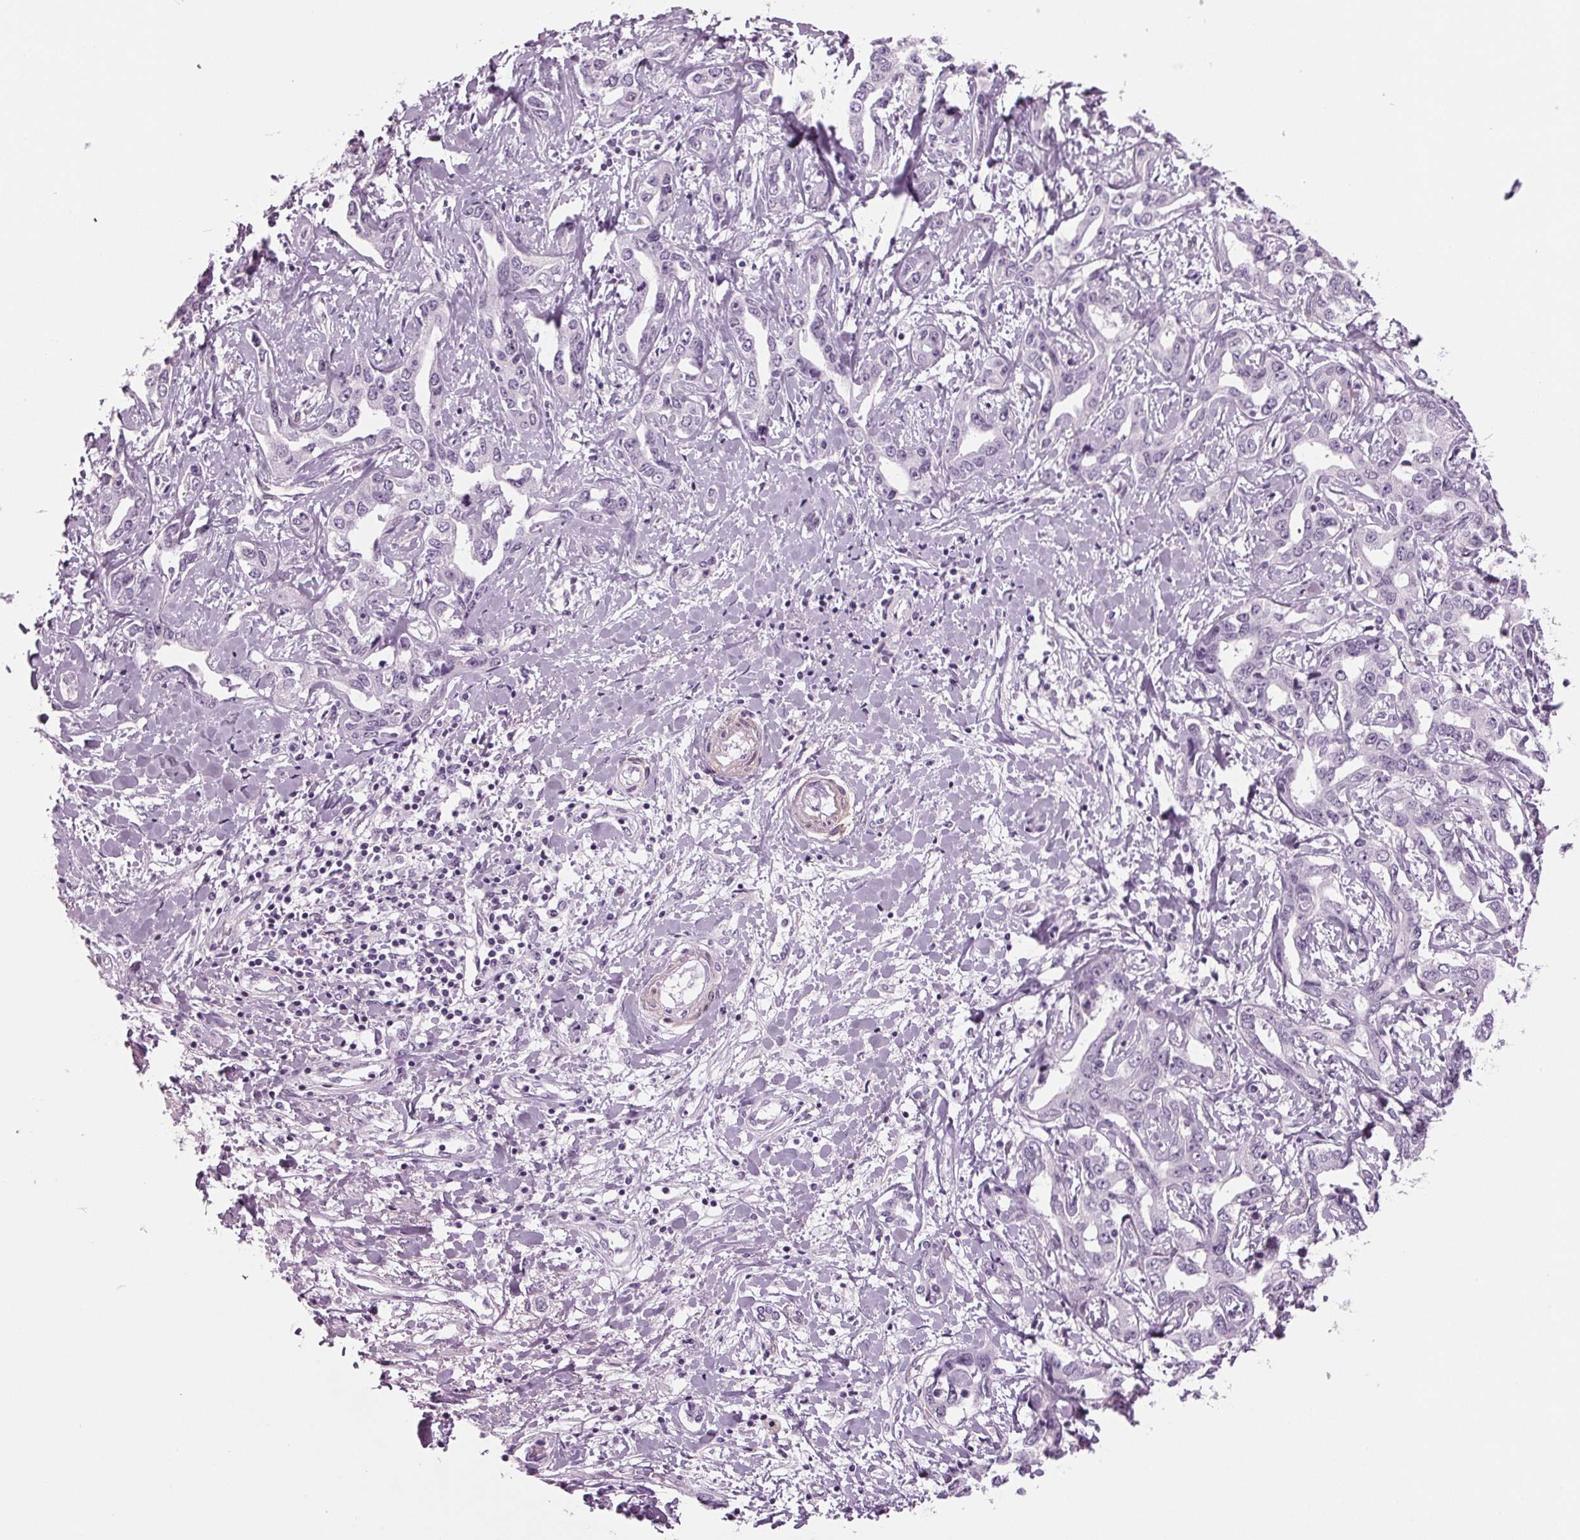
{"staining": {"intensity": "negative", "quantity": "none", "location": "none"}, "tissue": "liver cancer", "cell_type": "Tumor cells", "image_type": "cancer", "snomed": [{"axis": "morphology", "description": "Cholangiocarcinoma"}, {"axis": "topography", "description": "Liver"}], "caption": "Protein analysis of cholangiocarcinoma (liver) reveals no significant positivity in tumor cells. (IHC, brightfield microscopy, high magnification).", "gene": "BHLHE22", "patient": {"sex": "male", "age": 59}}